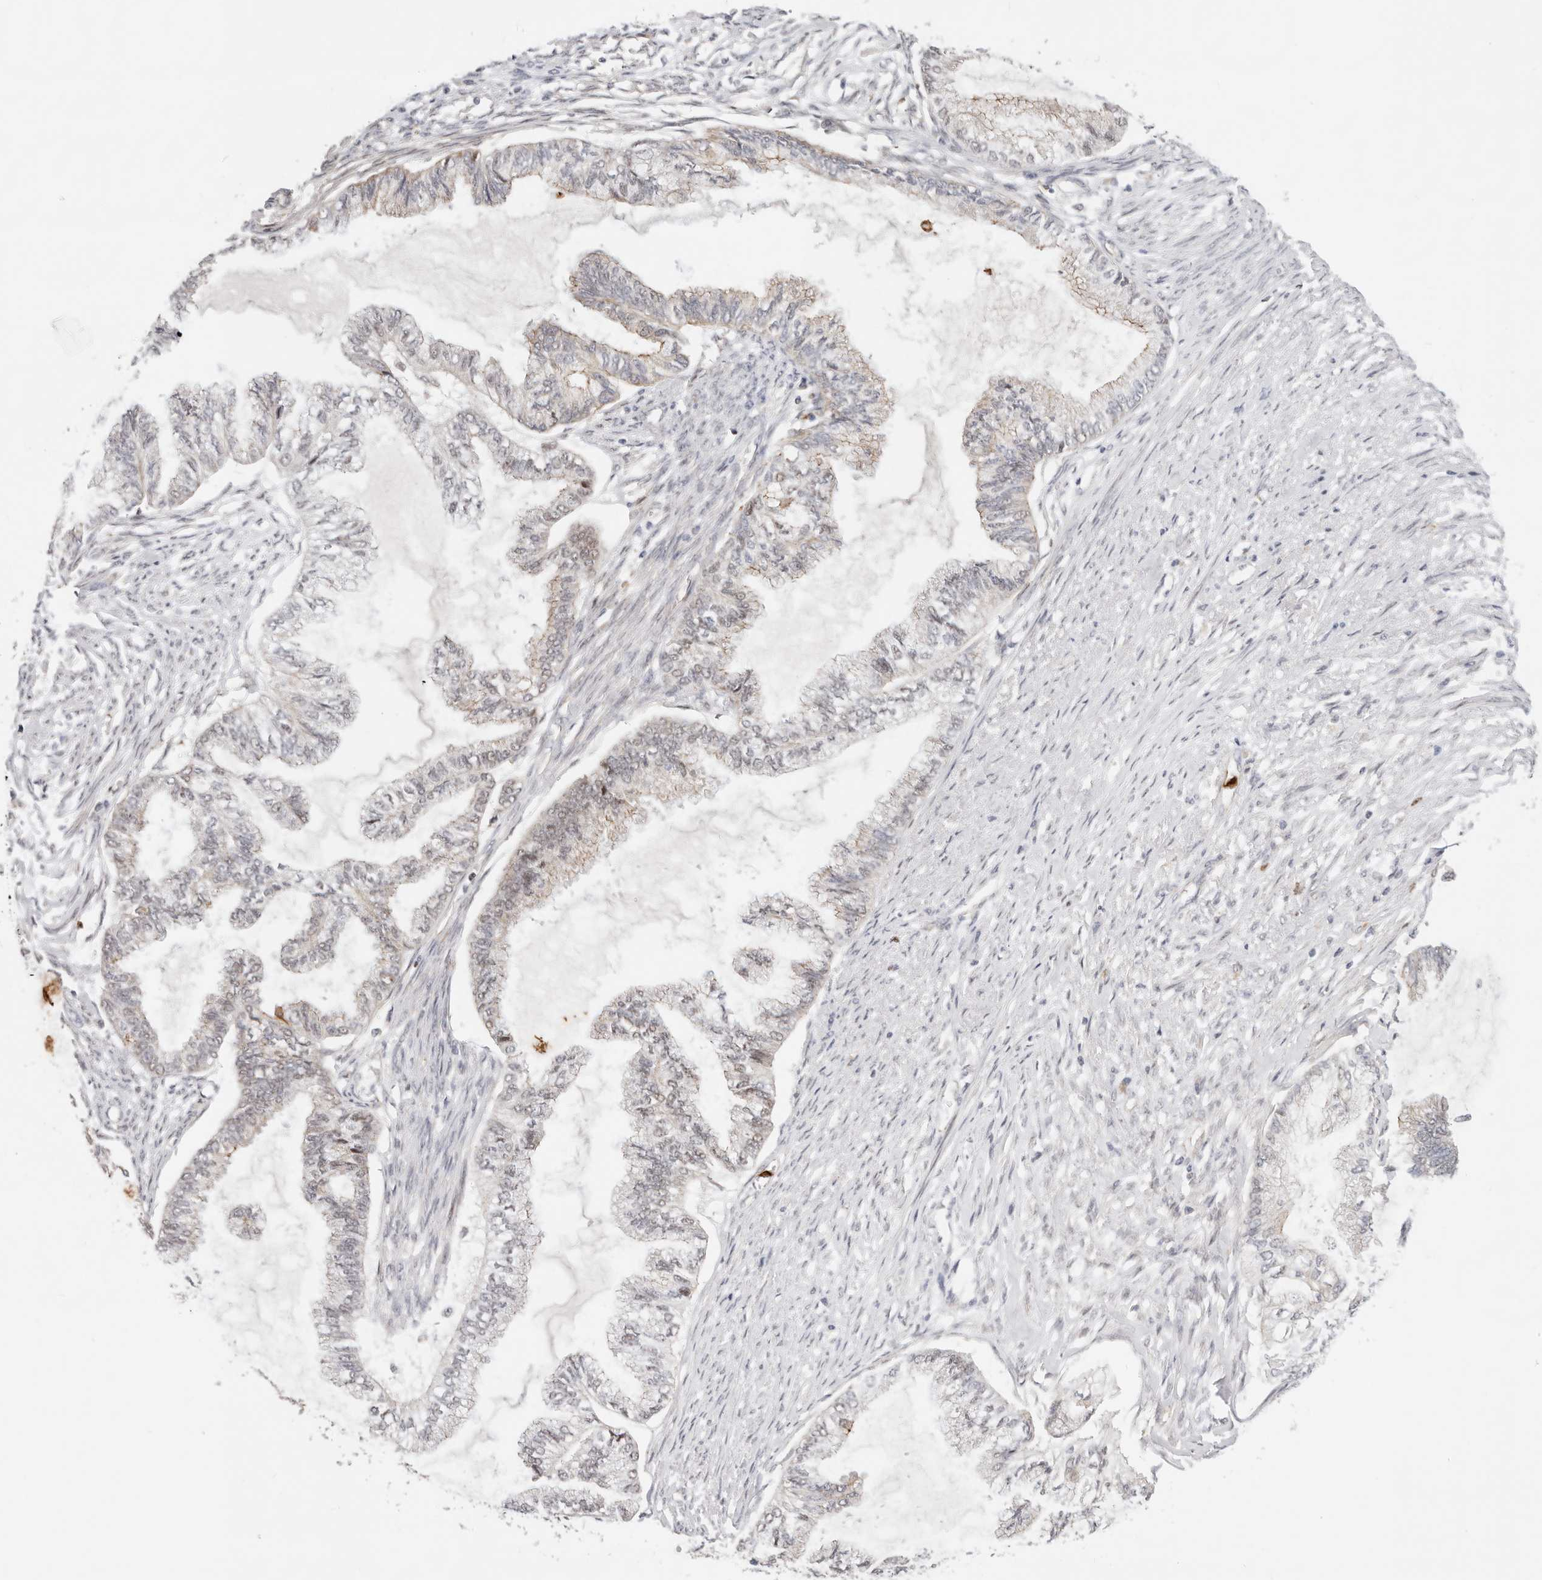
{"staining": {"intensity": "weak", "quantity": "<25%", "location": "cytoplasmic/membranous"}, "tissue": "endometrial cancer", "cell_type": "Tumor cells", "image_type": "cancer", "snomed": [{"axis": "morphology", "description": "Adenocarcinoma, NOS"}, {"axis": "topography", "description": "Endometrium"}], "caption": "Endometrial cancer was stained to show a protein in brown. There is no significant staining in tumor cells.", "gene": "AFDN", "patient": {"sex": "female", "age": 86}}